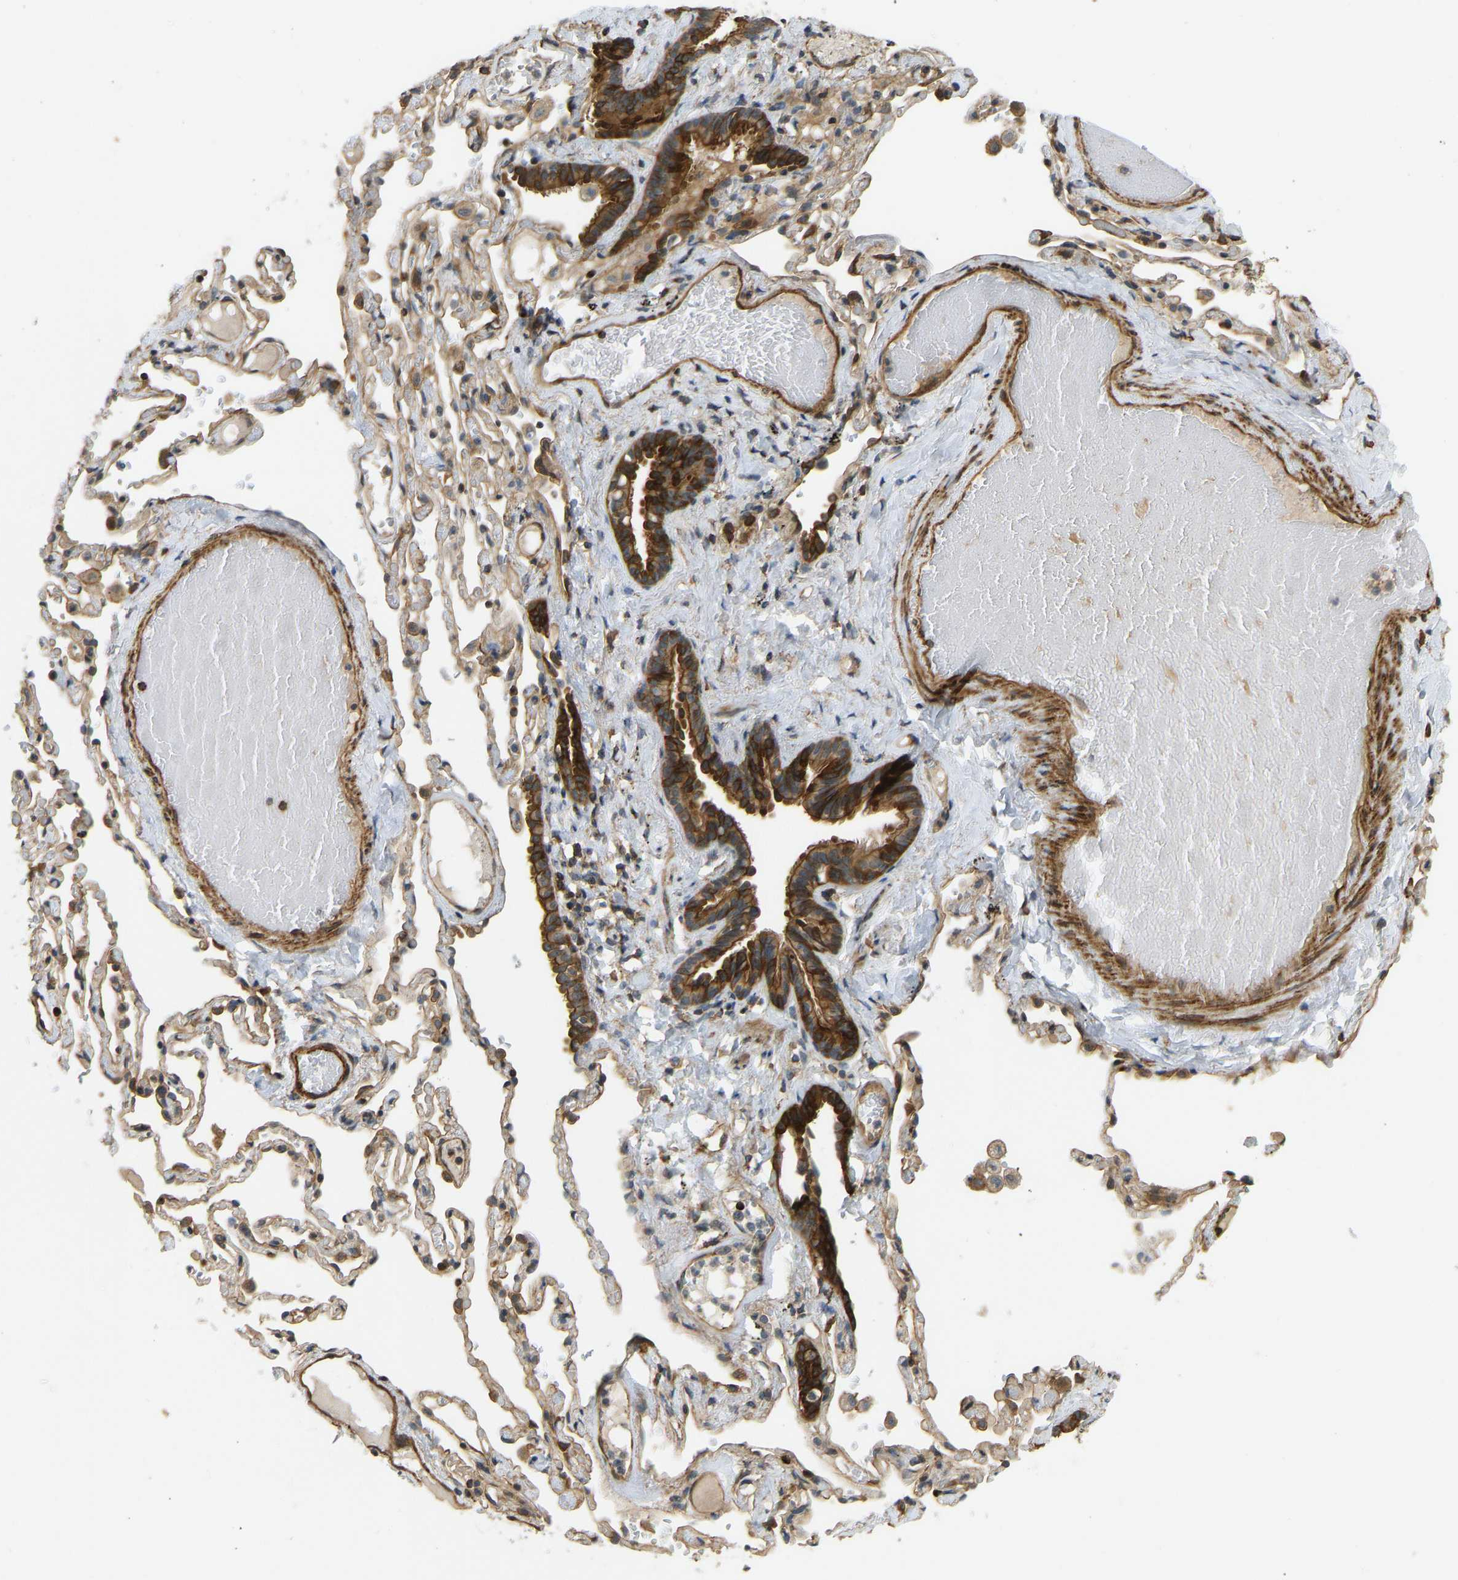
{"staining": {"intensity": "strong", "quantity": ">75%", "location": "cytoplasmic/membranous"}, "tissue": "bronchus", "cell_type": "Respiratory epithelial cells", "image_type": "normal", "snomed": [{"axis": "morphology", "description": "Normal tissue, NOS"}, {"axis": "morphology", "description": "Inflammation, NOS"}, {"axis": "topography", "description": "Cartilage tissue"}, {"axis": "topography", "description": "Lung"}], "caption": "About >75% of respiratory epithelial cells in benign bronchus show strong cytoplasmic/membranous protein staining as visualized by brown immunohistochemical staining.", "gene": "KIAA1671", "patient": {"sex": "male", "age": 71}}